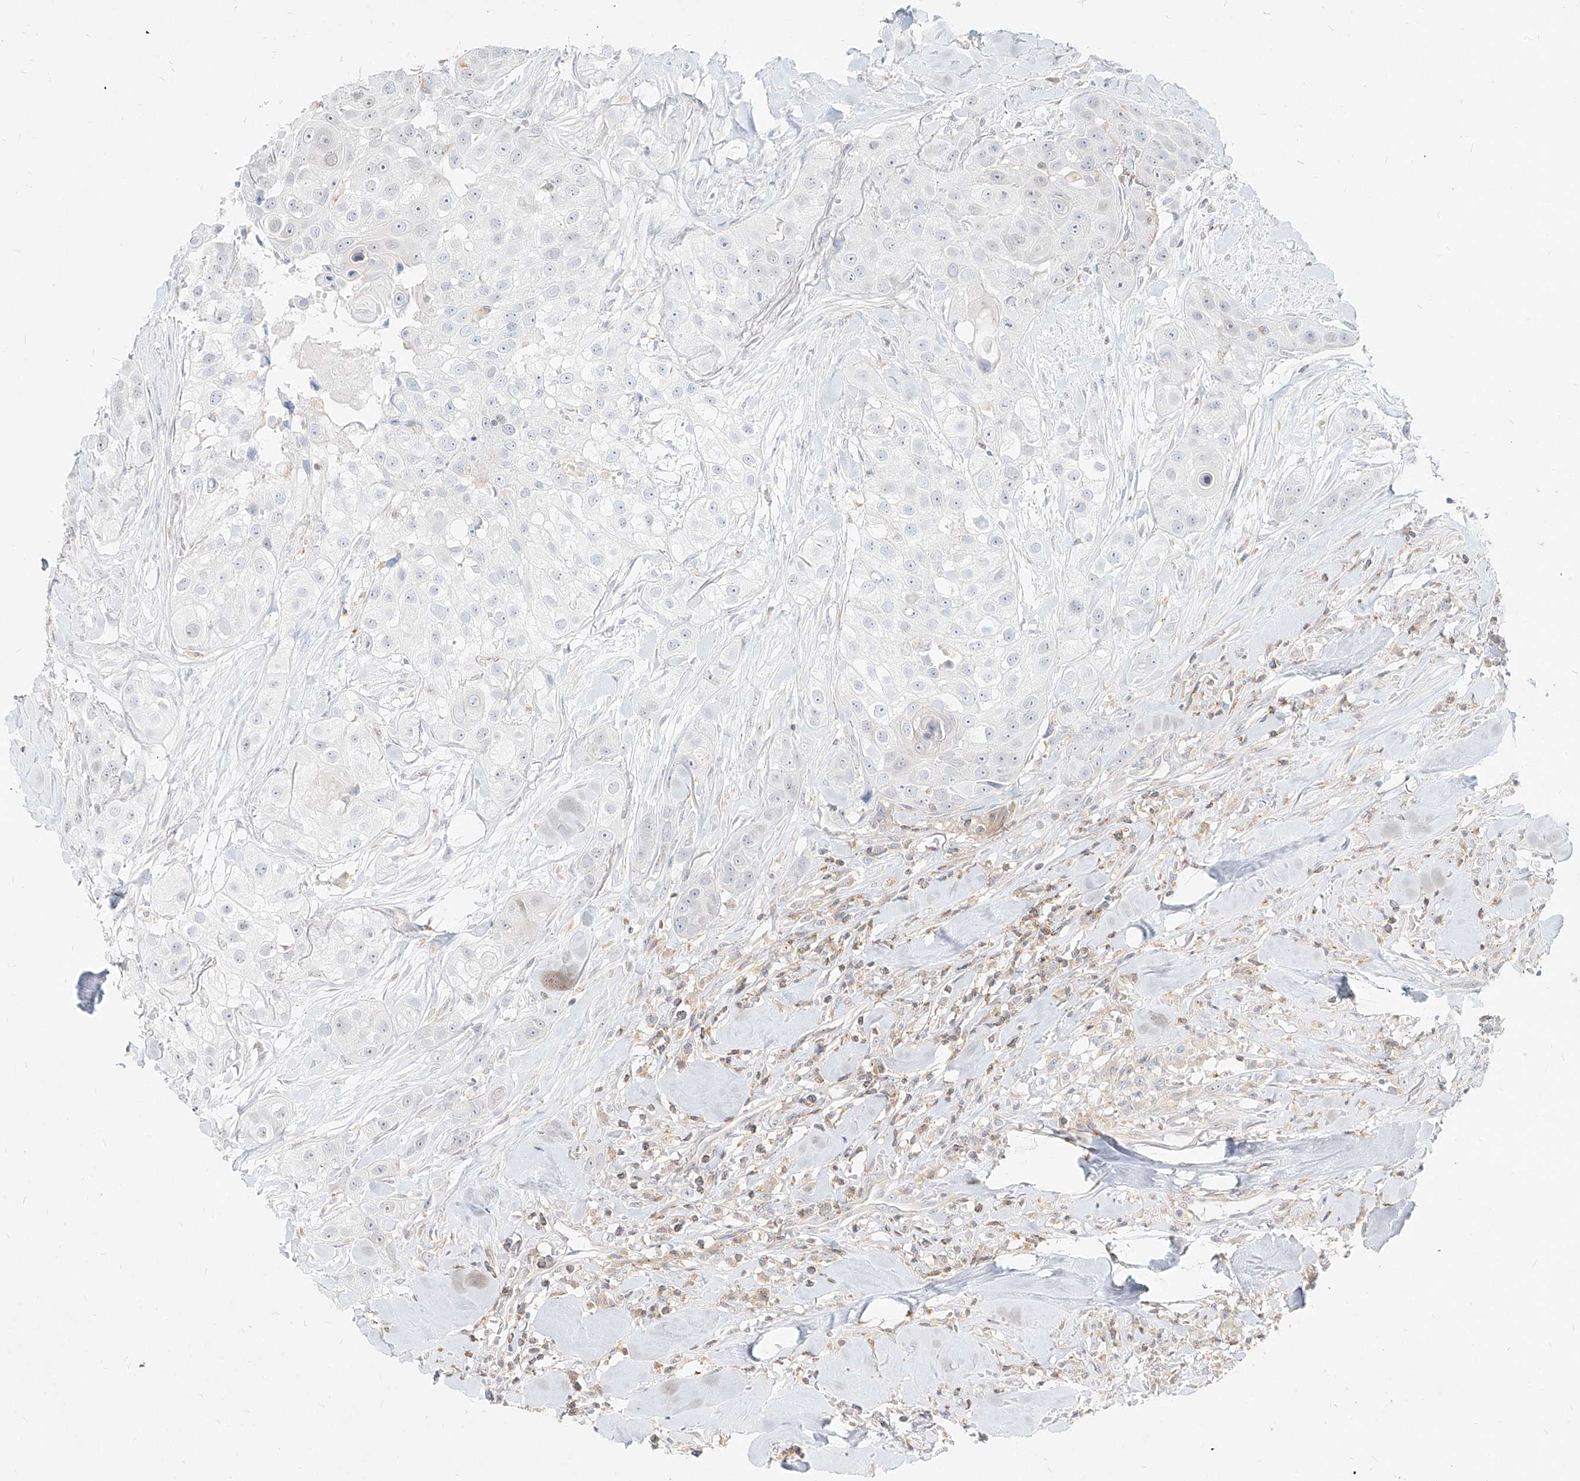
{"staining": {"intensity": "negative", "quantity": "none", "location": "none"}, "tissue": "head and neck cancer", "cell_type": "Tumor cells", "image_type": "cancer", "snomed": [{"axis": "morphology", "description": "Normal tissue, NOS"}, {"axis": "morphology", "description": "Squamous cell carcinoma, NOS"}, {"axis": "topography", "description": "Skeletal muscle"}, {"axis": "topography", "description": "Head-Neck"}], "caption": "Tumor cells show no significant protein positivity in squamous cell carcinoma (head and neck).", "gene": "SLC2A12", "patient": {"sex": "male", "age": 51}}